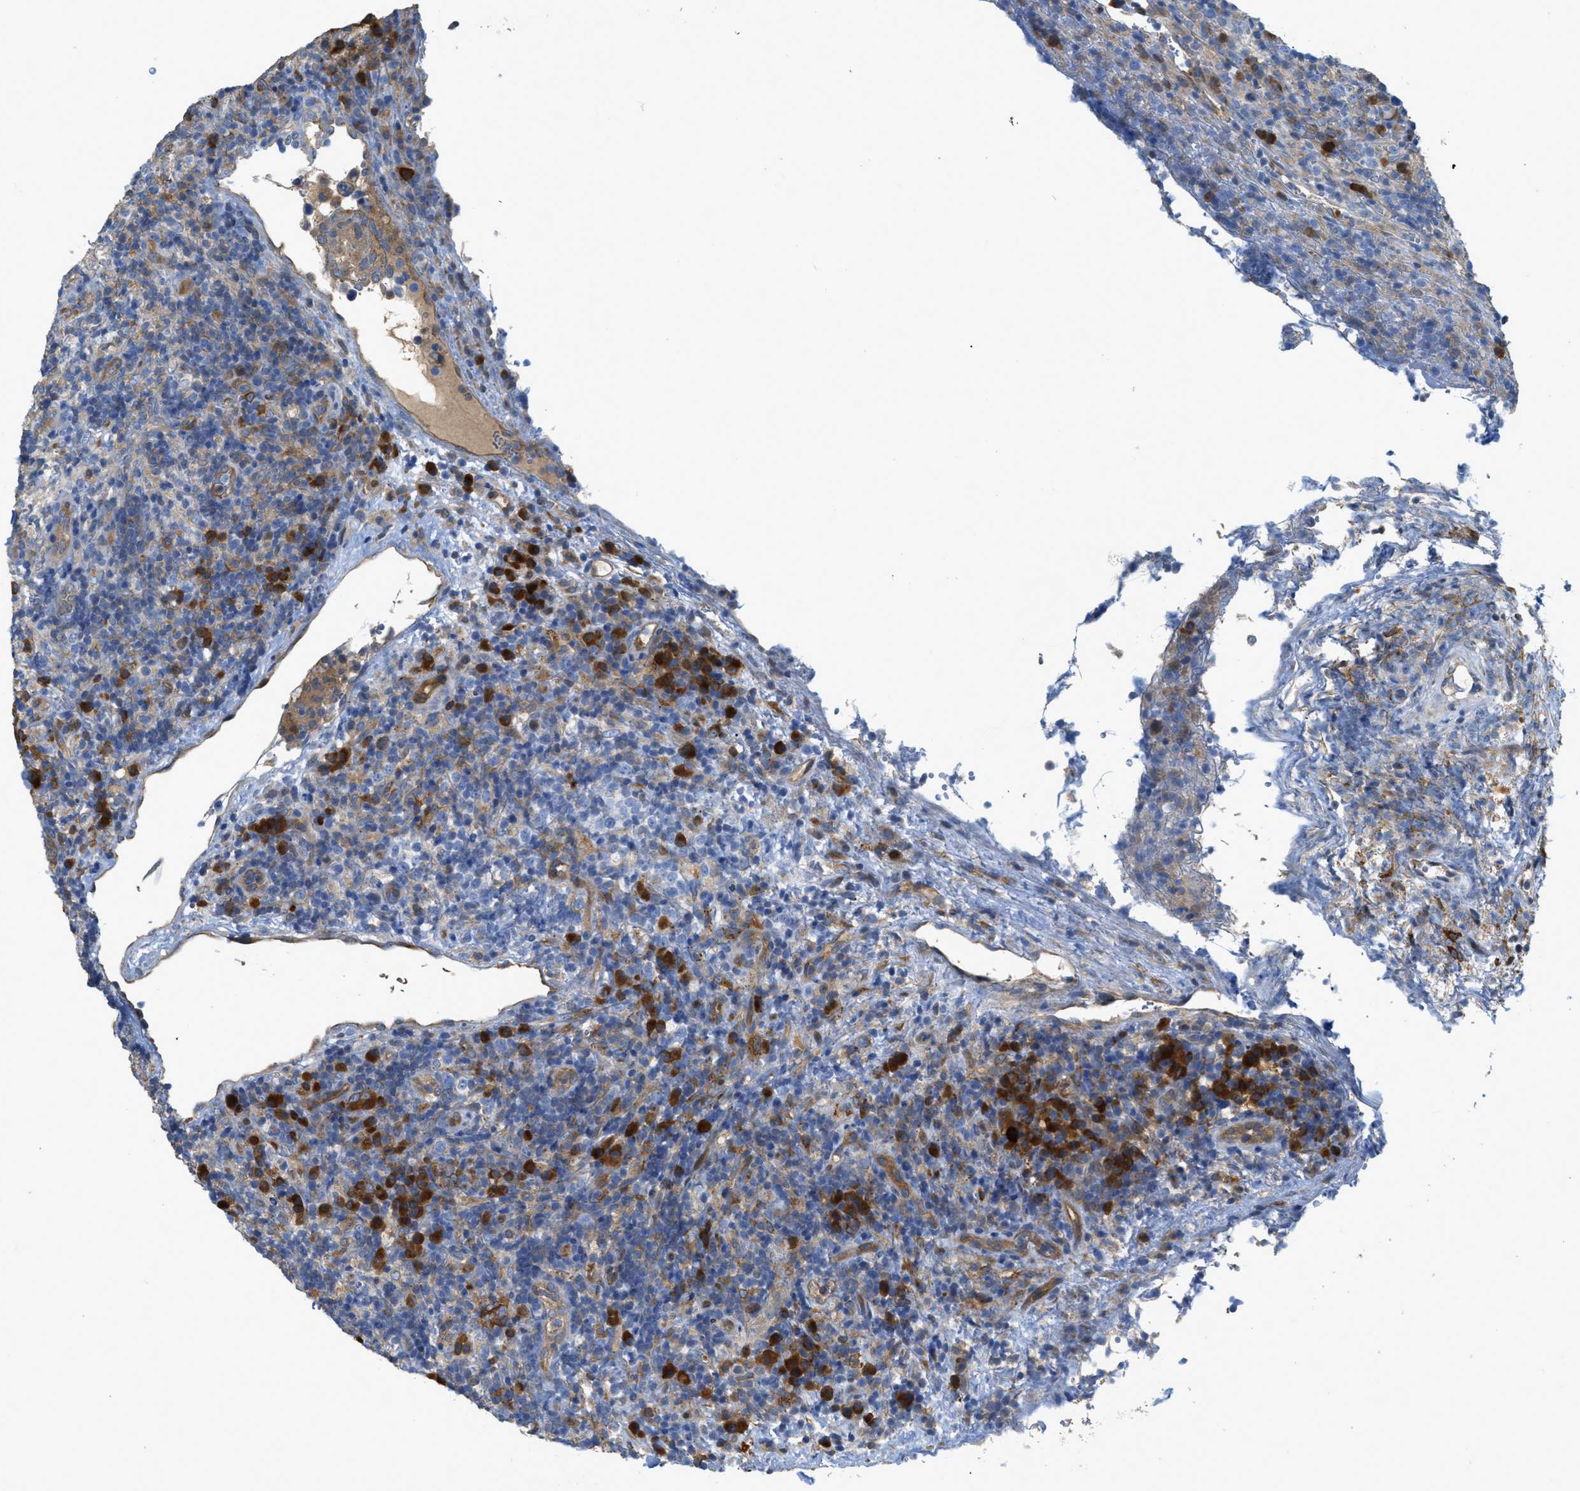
{"staining": {"intensity": "weak", "quantity": "25%-75%", "location": "cytoplasmic/membranous"}, "tissue": "lymphoma", "cell_type": "Tumor cells", "image_type": "cancer", "snomed": [{"axis": "morphology", "description": "Malignant lymphoma, non-Hodgkin's type, High grade"}, {"axis": "topography", "description": "Lymph node"}], "caption": "DAB (3,3'-diaminobenzidine) immunohistochemical staining of human malignant lymphoma, non-Hodgkin's type (high-grade) demonstrates weak cytoplasmic/membranous protein positivity in about 25%-75% of tumor cells.", "gene": "CASP10", "patient": {"sex": "female", "age": 76}}